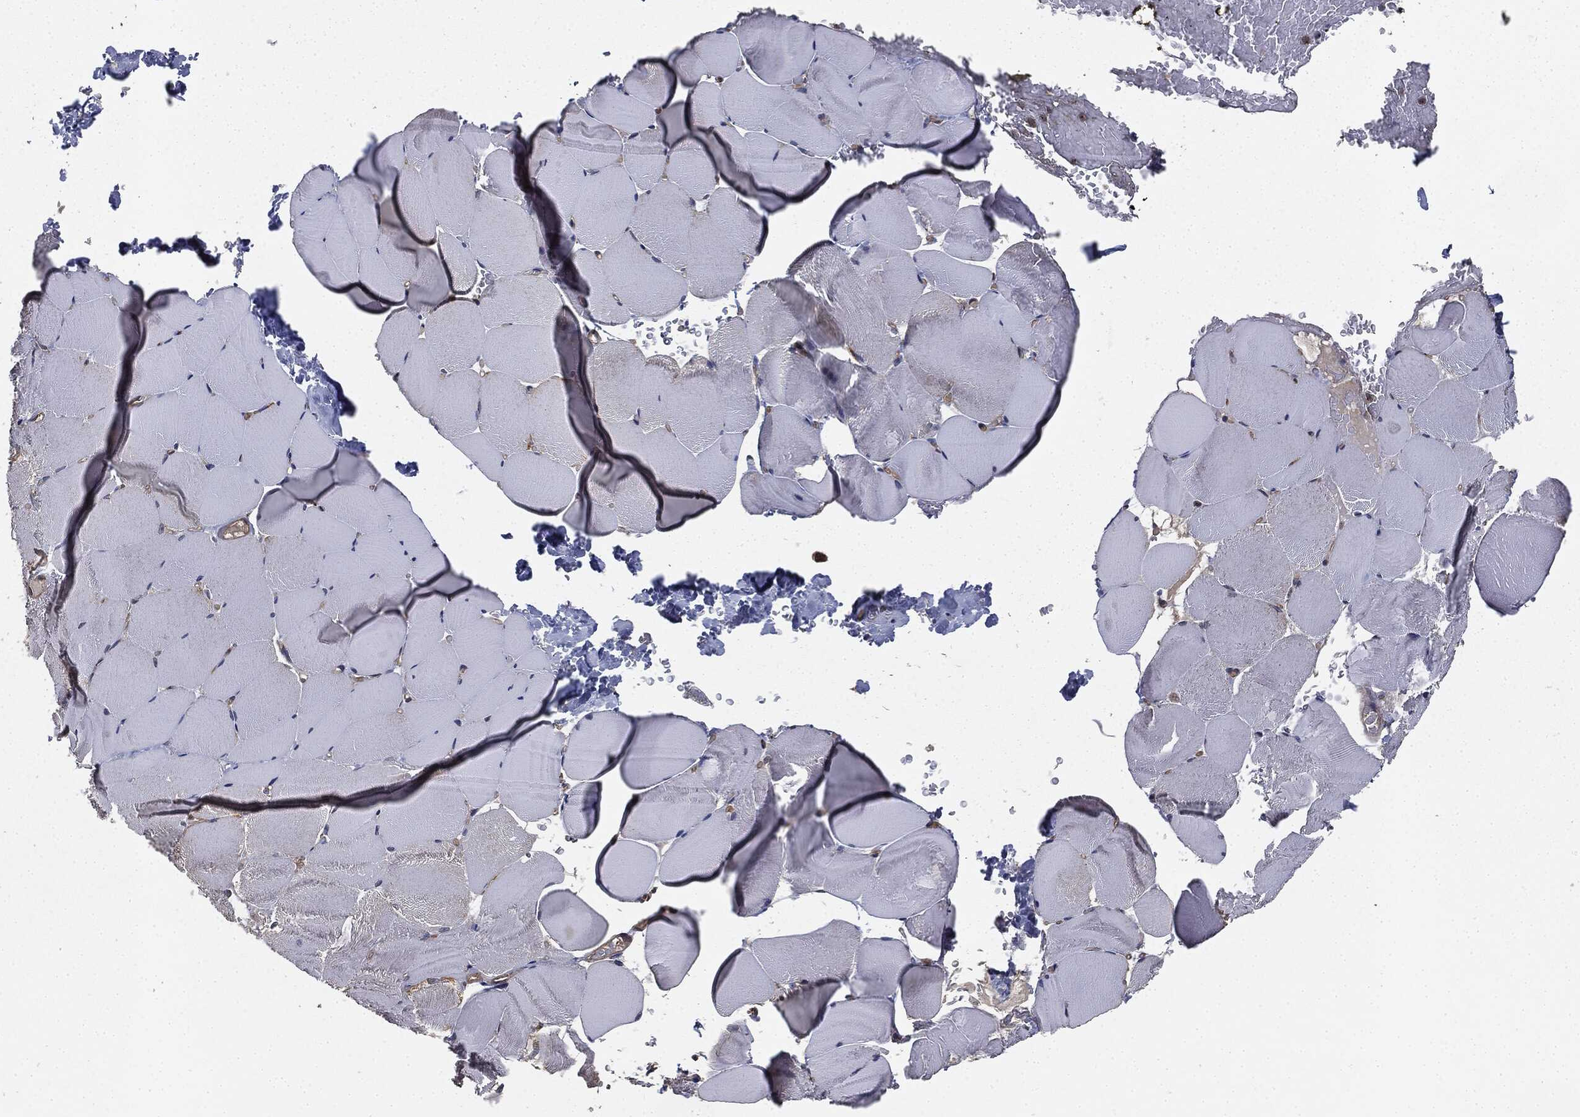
{"staining": {"intensity": "negative", "quantity": "none", "location": "none"}, "tissue": "skeletal muscle", "cell_type": "Myocytes", "image_type": "normal", "snomed": [{"axis": "morphology", "description": "Normal tissue, NOS"}, {"axis": "topography", "description": "Skeletal muscle"}], "caption": "Skeletal muscle stained for a protein using immunohistochemistry (IHC) shows no positivity myocytes.", "gene": "MIER2", "patient": {"sex": "female", "age": 37}}